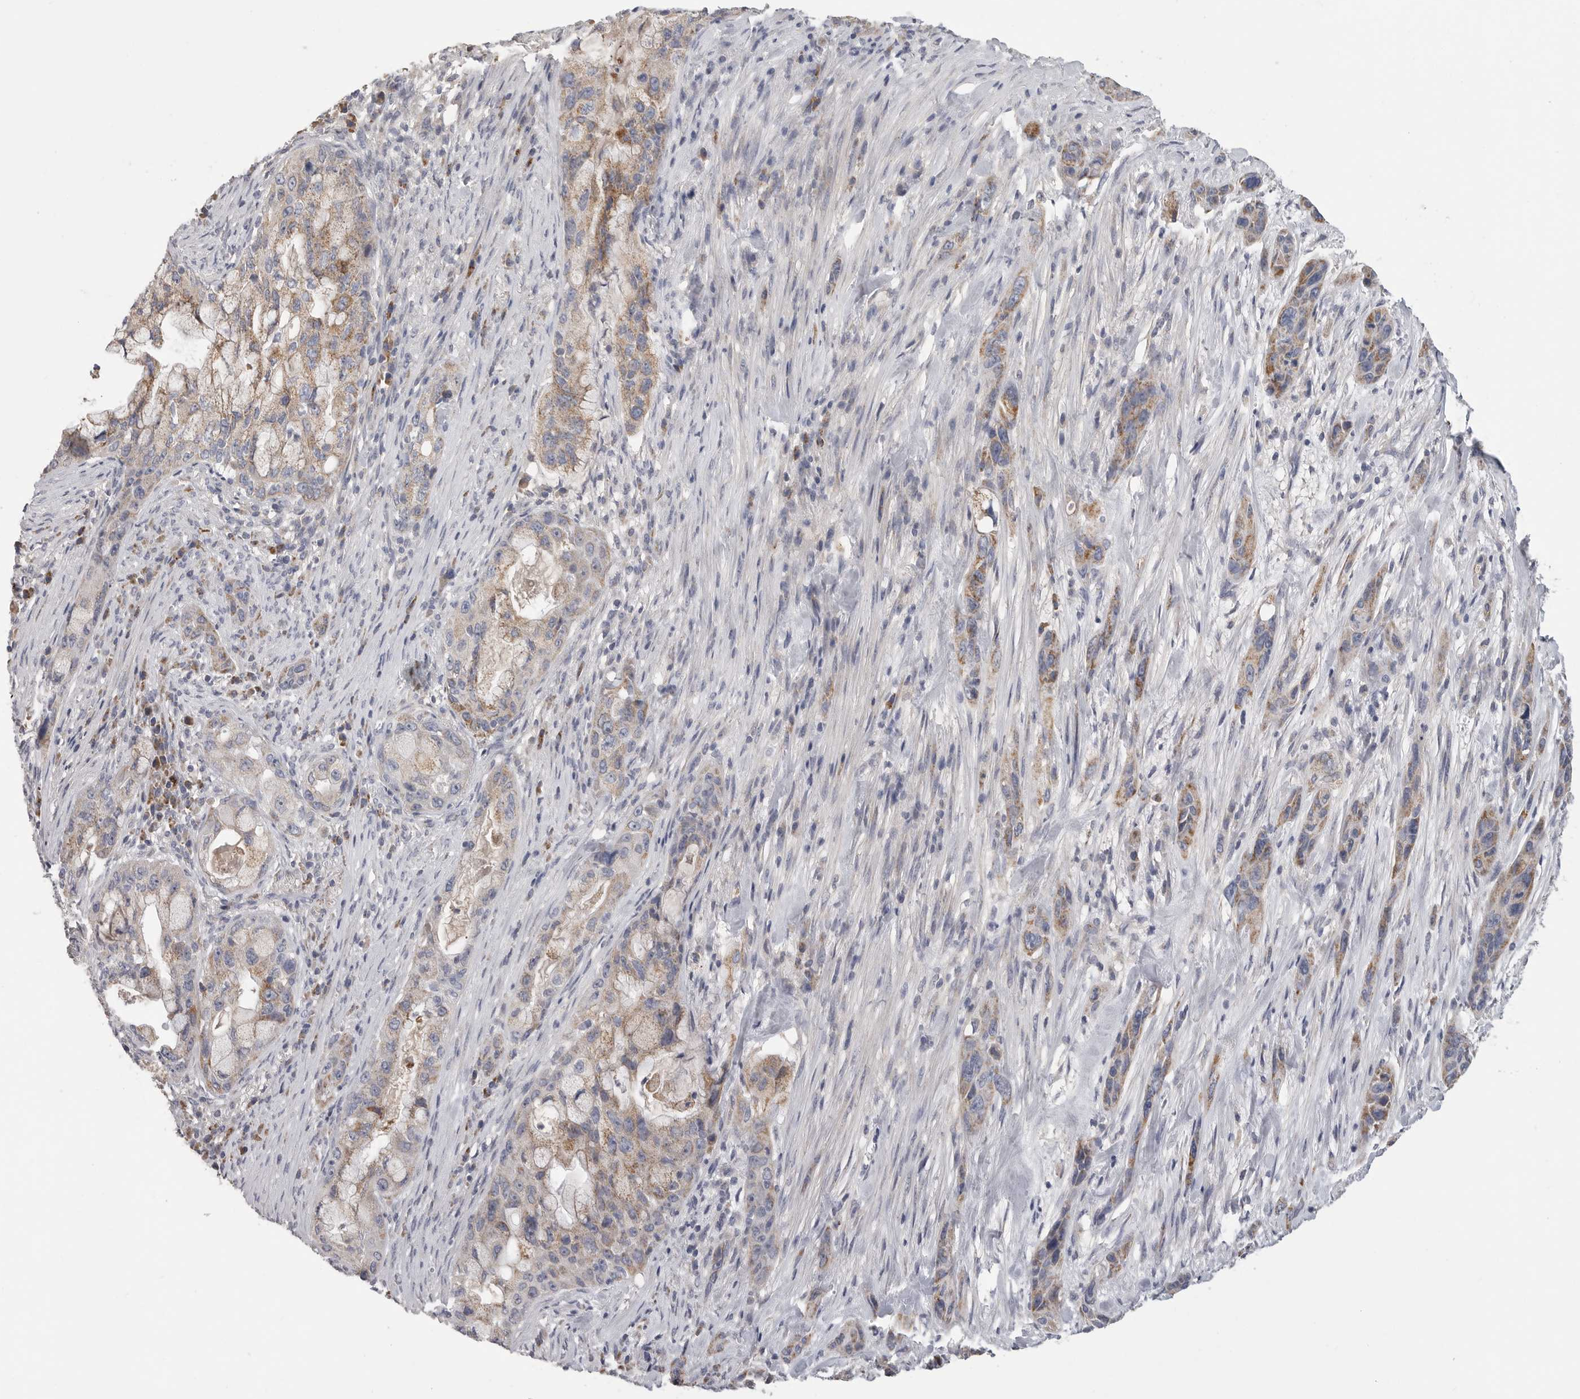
{"staining": {"intensity": "moderate", "quantity": ">75%", "location": "cytoplasmic/membranous"}, "tissue": "pancreatic cancer", "cell_type": "Tumor cells", "image_type": "cancer", "snomed": [{"axis": "morphology", "description": "Adenocarcinoma, NOS"}, {"axis": "topography", "description": "Pancreas"}], "caption": "The photomicrograph displays immunohistochemical staining of pancreatic adenocarcinoma. There is moderate cytoplasmic/membranous staining is seen in approximately >75% of tumor cells.", "gene": "SDC3", "patient": {"sex": "male", "age": 53}}